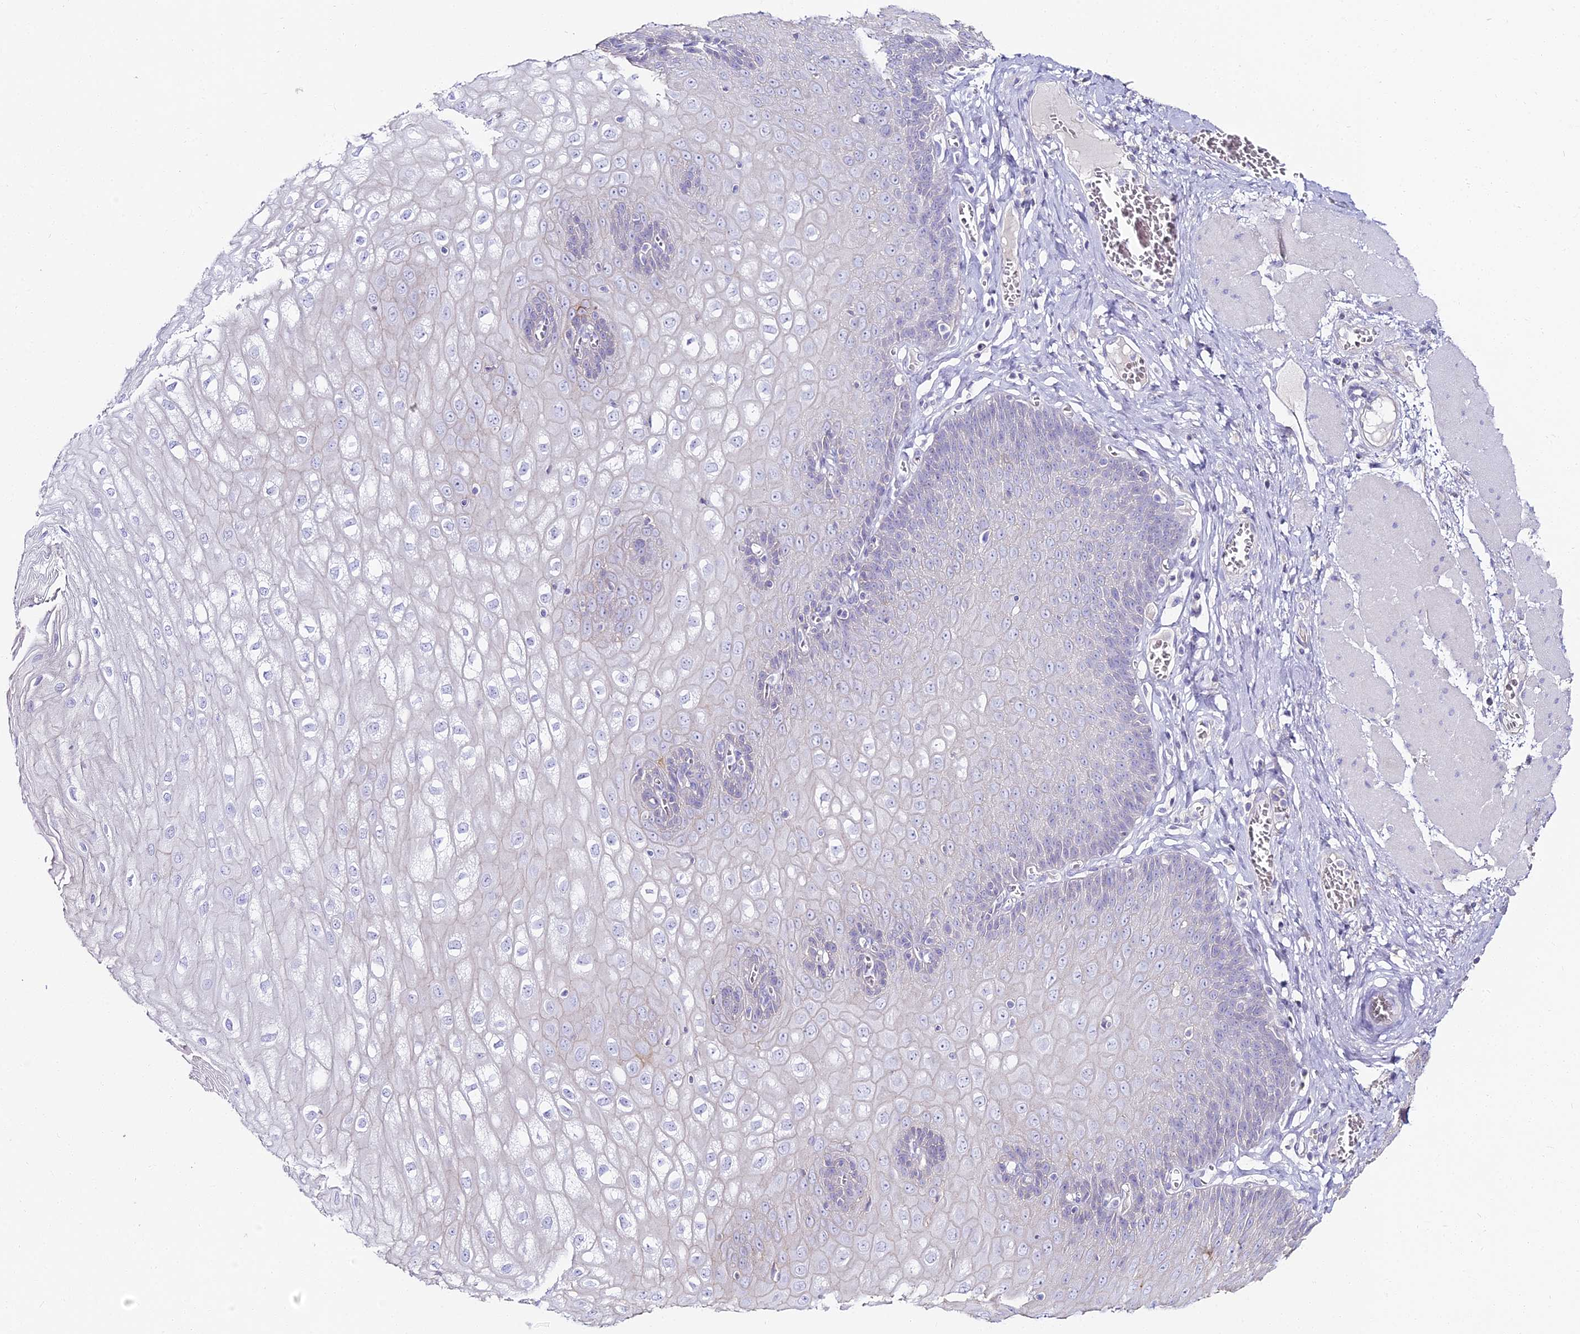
{"staining": {"intensity": "negative", "quantity": "none", "location": "none"}, "tissue": "esophagus", "cell_type": "Squamous epithelial cells", "image_type": "normal", "snomed": [{"axis": "morphology", "description": "Normal tissue, NOS"}, {"axis": "topography", "description": "Esophagus"}], "caption": "High magnification brightfield microscopy of normal esophagus stained with DAB (3,3'-diaminobenzidine) (brown) and counterstained with hematoxylin (blue): squamous epithelial cells show no significant positivity. (Immunohistochemistry (ihc), brightfield microscopy, high magnification).", "gene": "ALPG", "patient": {"sex": "male", "age": 60}}